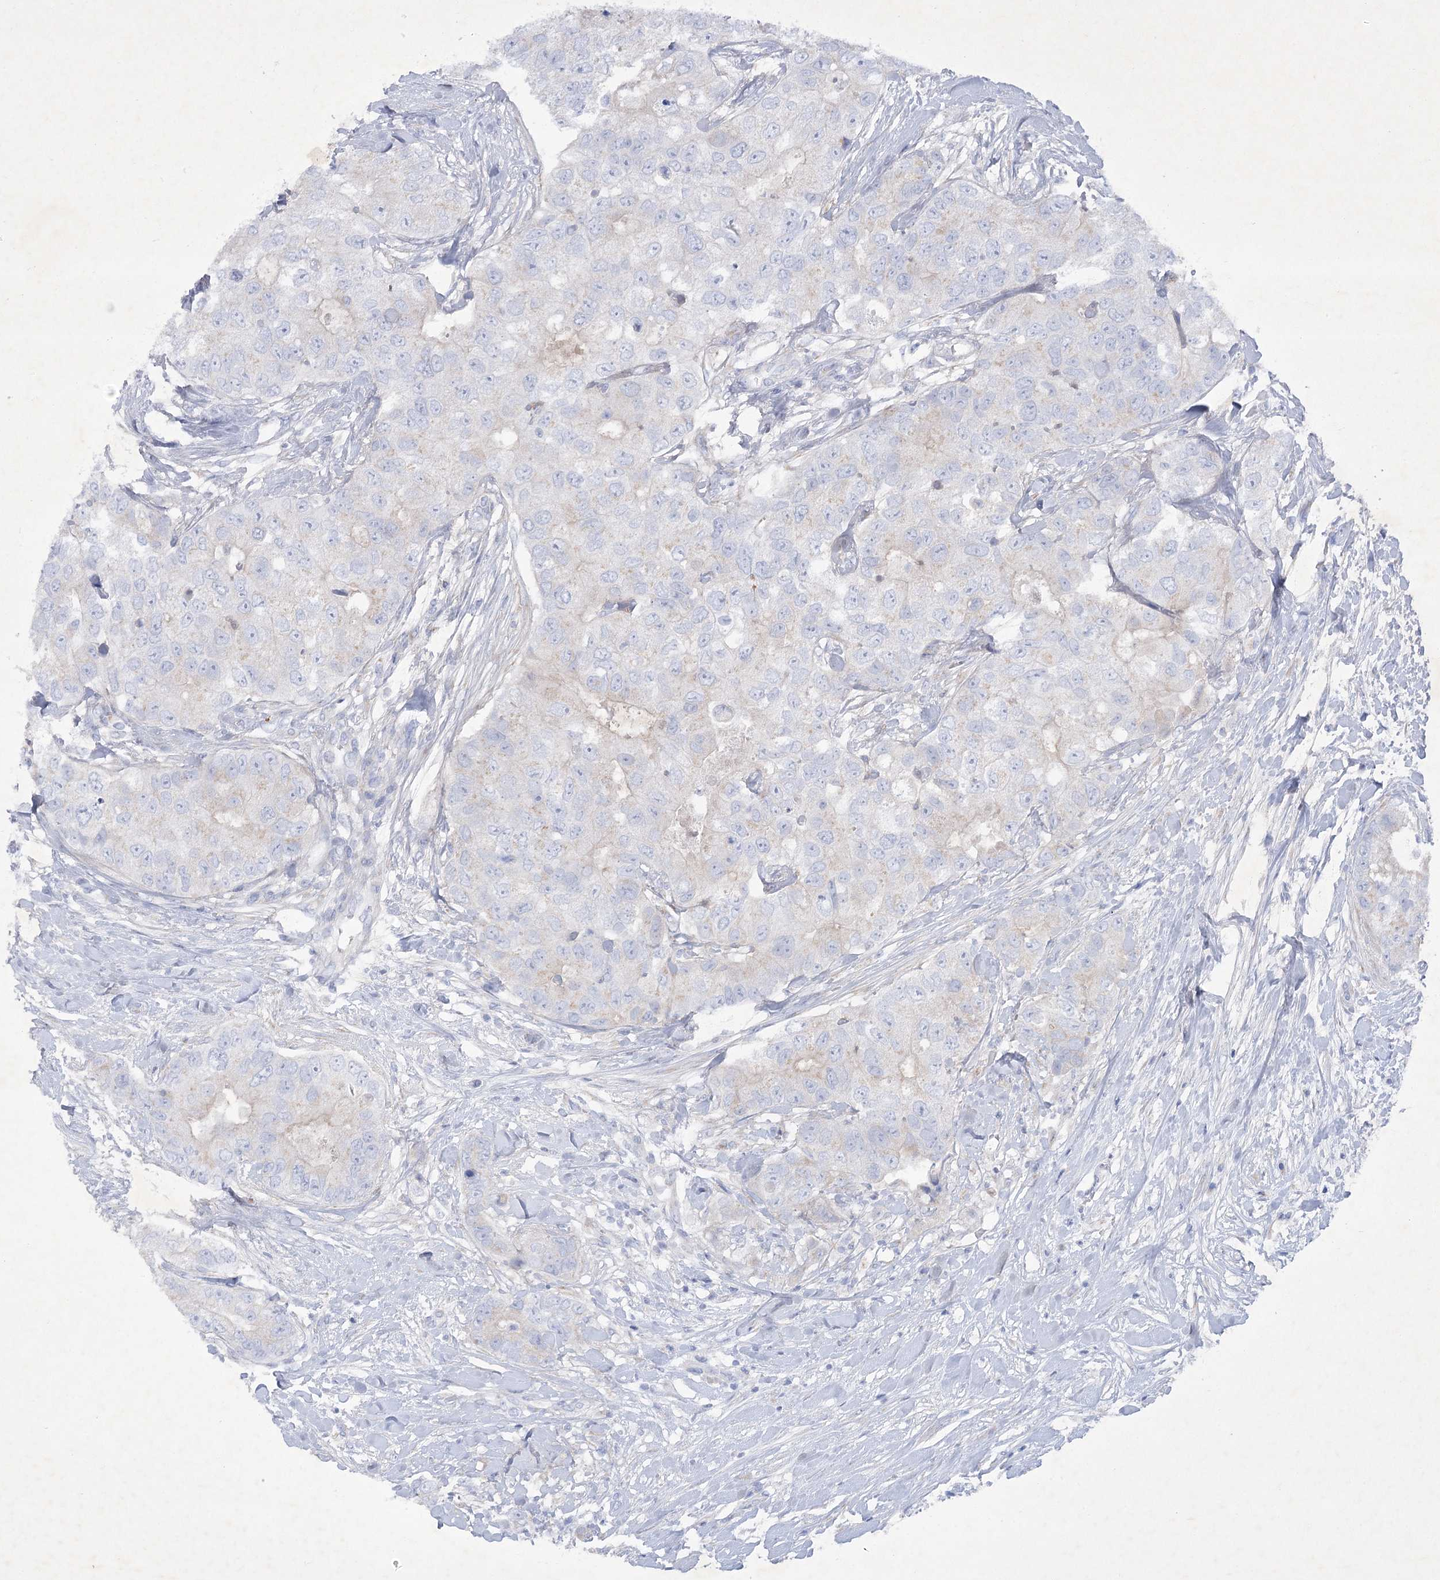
{"staining": {"intensity": "negative", "quantity": "none", "location": "none"}, "tissue": "breast cancer", "cell_type": "Tumor cells", "image_type": "cancer", "snomed": [{"axis": "morphology", "description": "Duct carcinoma"}, {"axis": "topography", "description": "Breast"}], "caption": "There is no significant positivity in tumor cells of breast intraductal carcinoma.", "gene": "GBF1", "patient": {"sex": "female", "age": 62}}